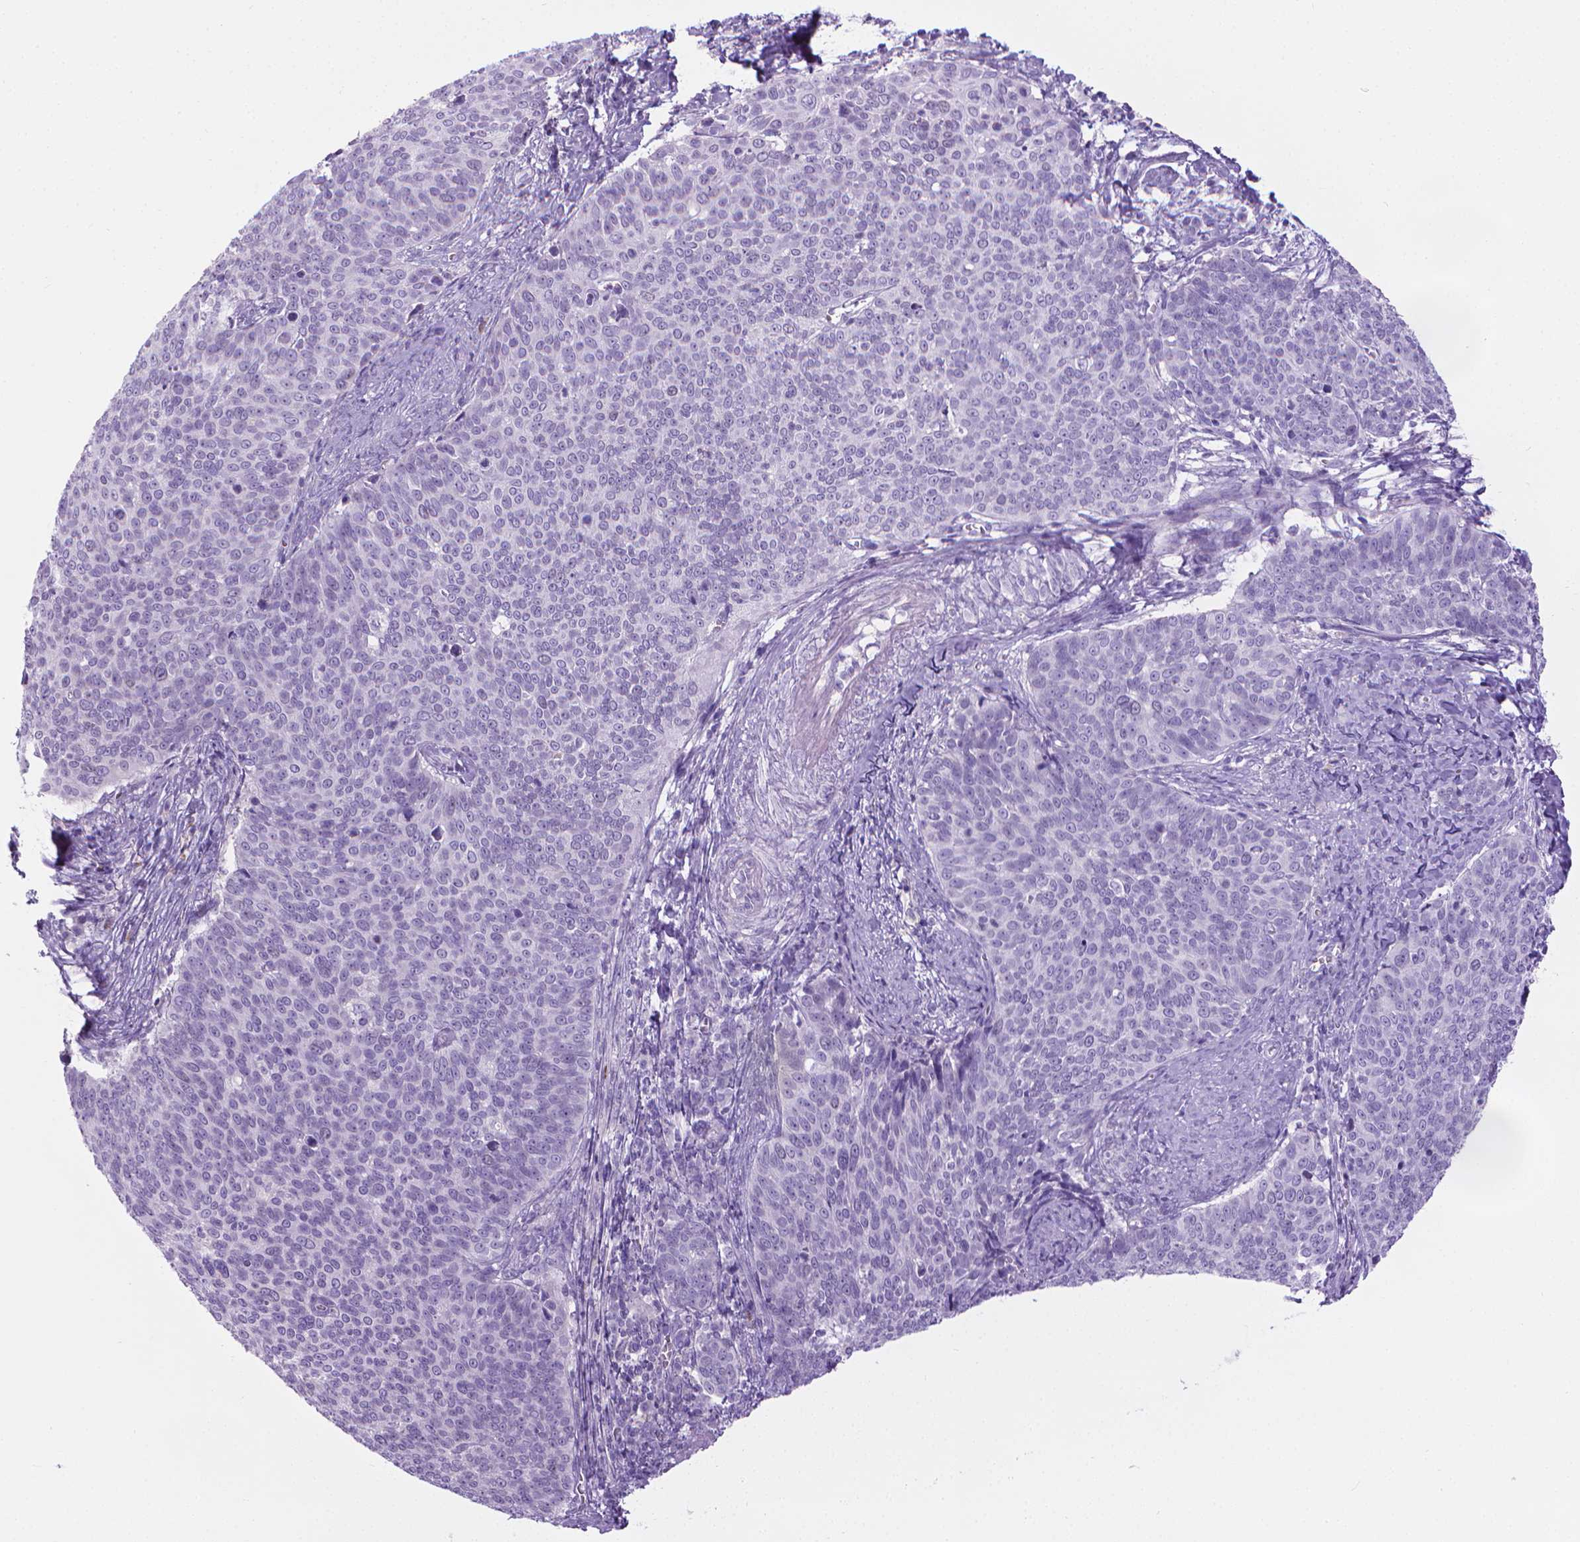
{"staining": {"intensity": "negative", "quantity": "none", "location": "none"}, "tissue": "cervical cancer", "cell_type": "Tumor cells", "image_type": "cancer", "snomed": [{"axis": "morphology", "description": "Normal tissue, NOS"}, {"axis": "morphology", "description": "Squamous cell carcinoma, NOS"}, {"axis": "topography", "description": "Cervix"}], "caption": "Tumor cells are negative for protein expression in human cervical cancer (squamous cell carcinoma).", "gene": "SPAG6", "patient": {"sex": "female", "age": 39}}